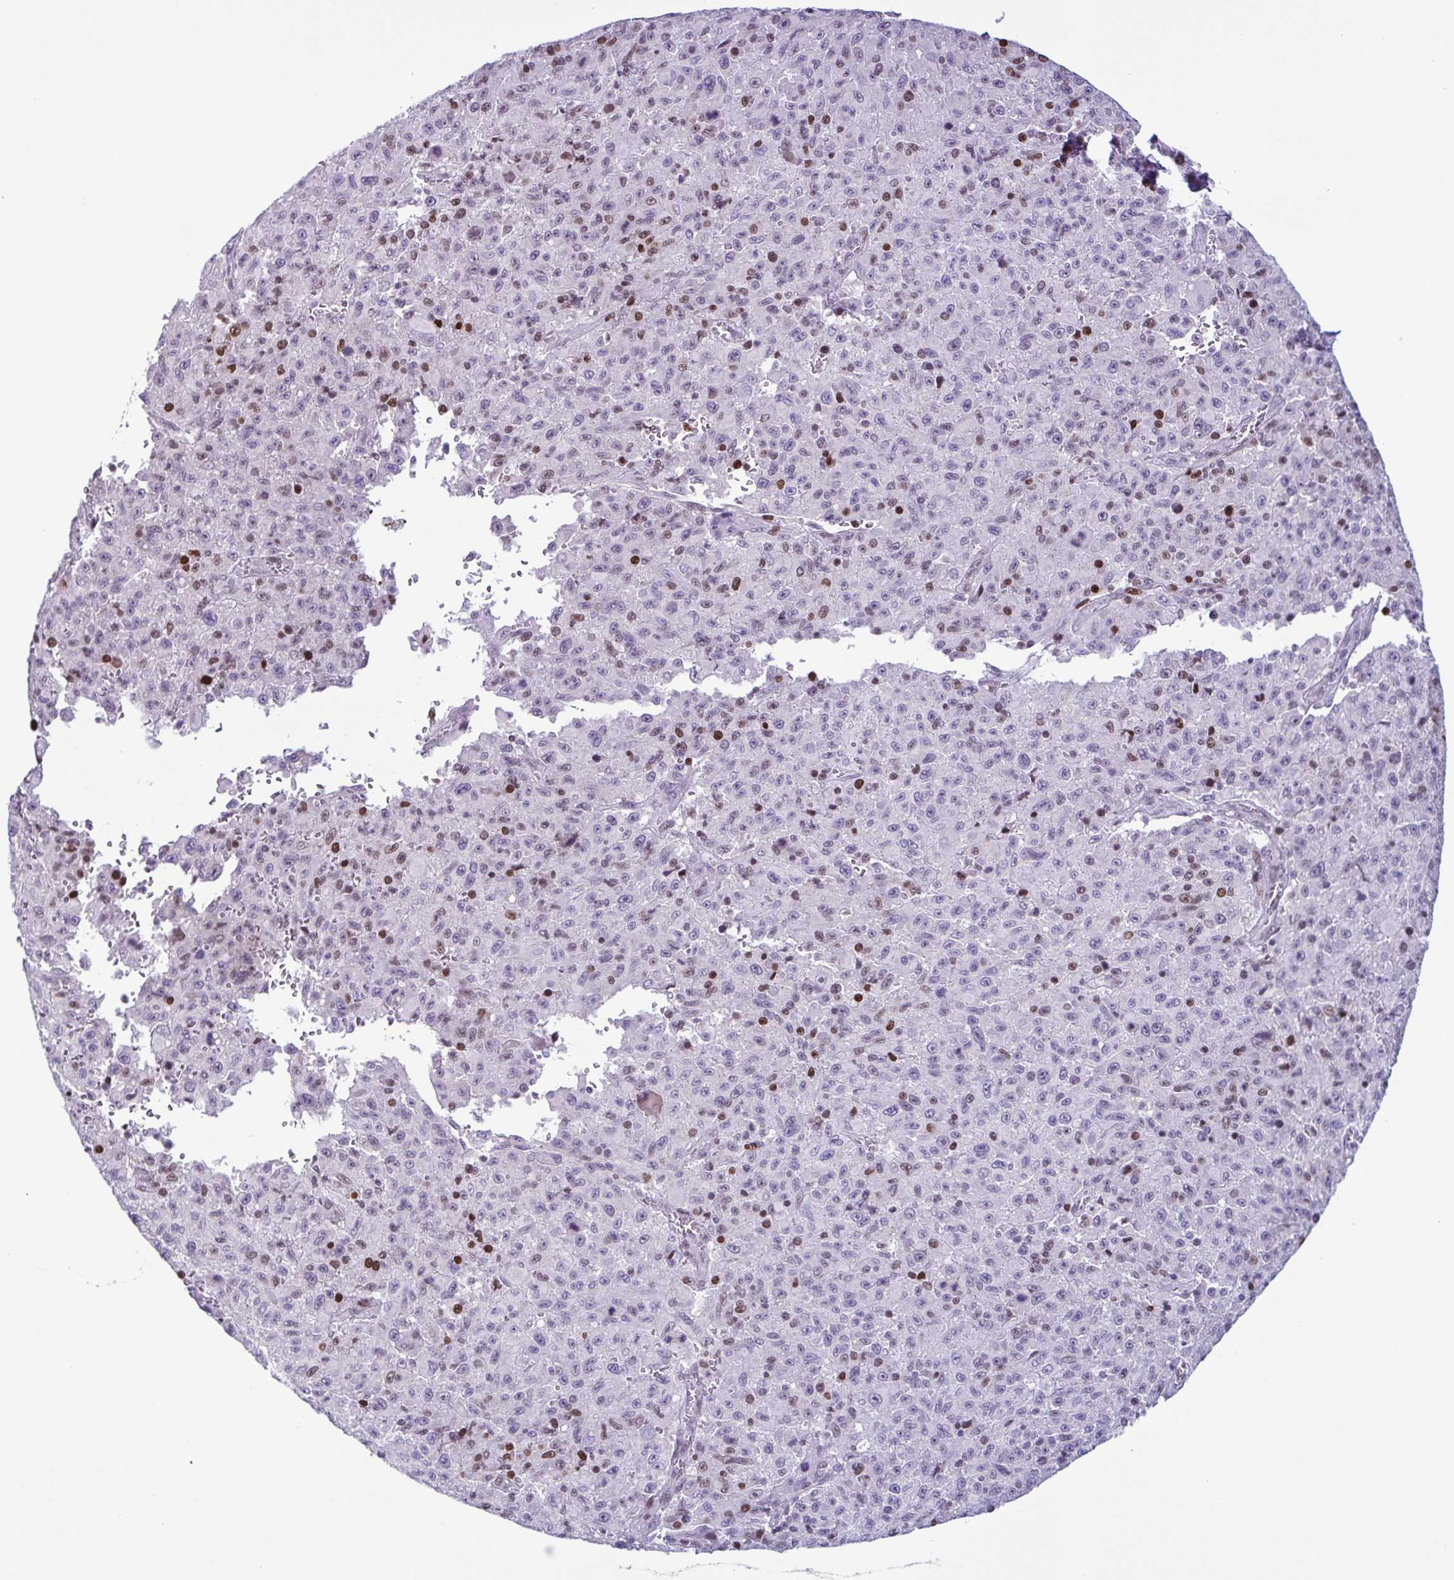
{"staining": {"intensity": "moderate", "quantity": "<25%", "location": "nuclear"}, "tissue": "melanoma", "cell_type": "Tumor cells", "image_type": "cancer", "snomed": [{"axis": "morphology", "description": "Malignant melanoma, NOS"}, {"axis": "topography", "description": "Skin"}], "caption": "Moderate nuclear staining for a protein is seen in approximately <25% of tumor cells of melanoma using immunohistochemistry.", "gene": "IRF1", "patient": {"sex": "male", "age": 46}}